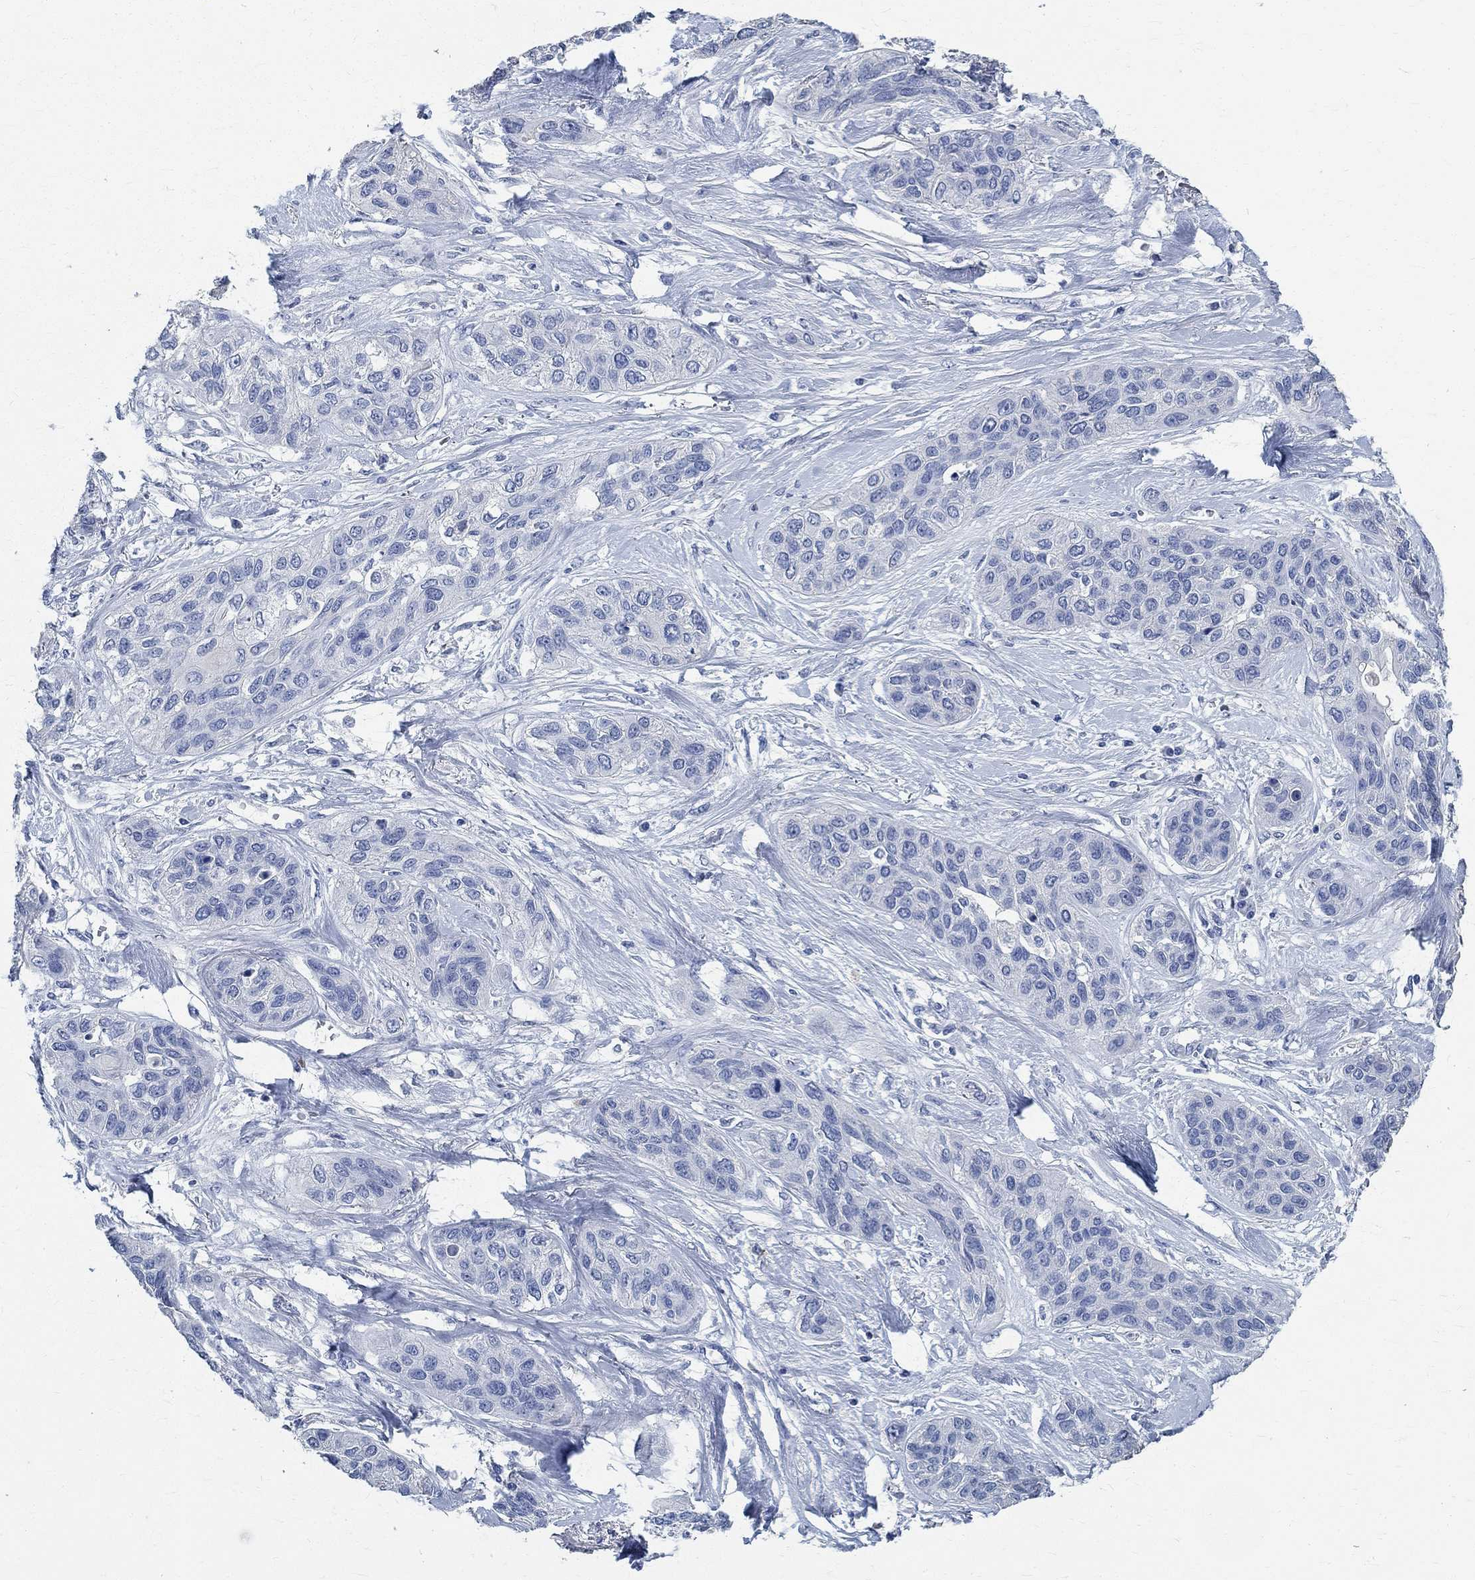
{"staining": {"intensity": "negative", "quantity": "none", "location": "none"}, "tissue": "lung cancer", "cell_type": "Tumor cells", "image_type": "cancer", "snomed": [{"axis": "morphology", "description": "Squamous cell carcinoma, NOS"}, {"axis": "topography", "description": "Lung"}], "caption": "High power microscopy histopathology image of an immunohistochemistry (IHC) image of lung cancer (squamous cell carcinoma), revealing no significant expression in tumor cells.", "gene": "PRX", "patient": {"sex": "female", "age": 70}}